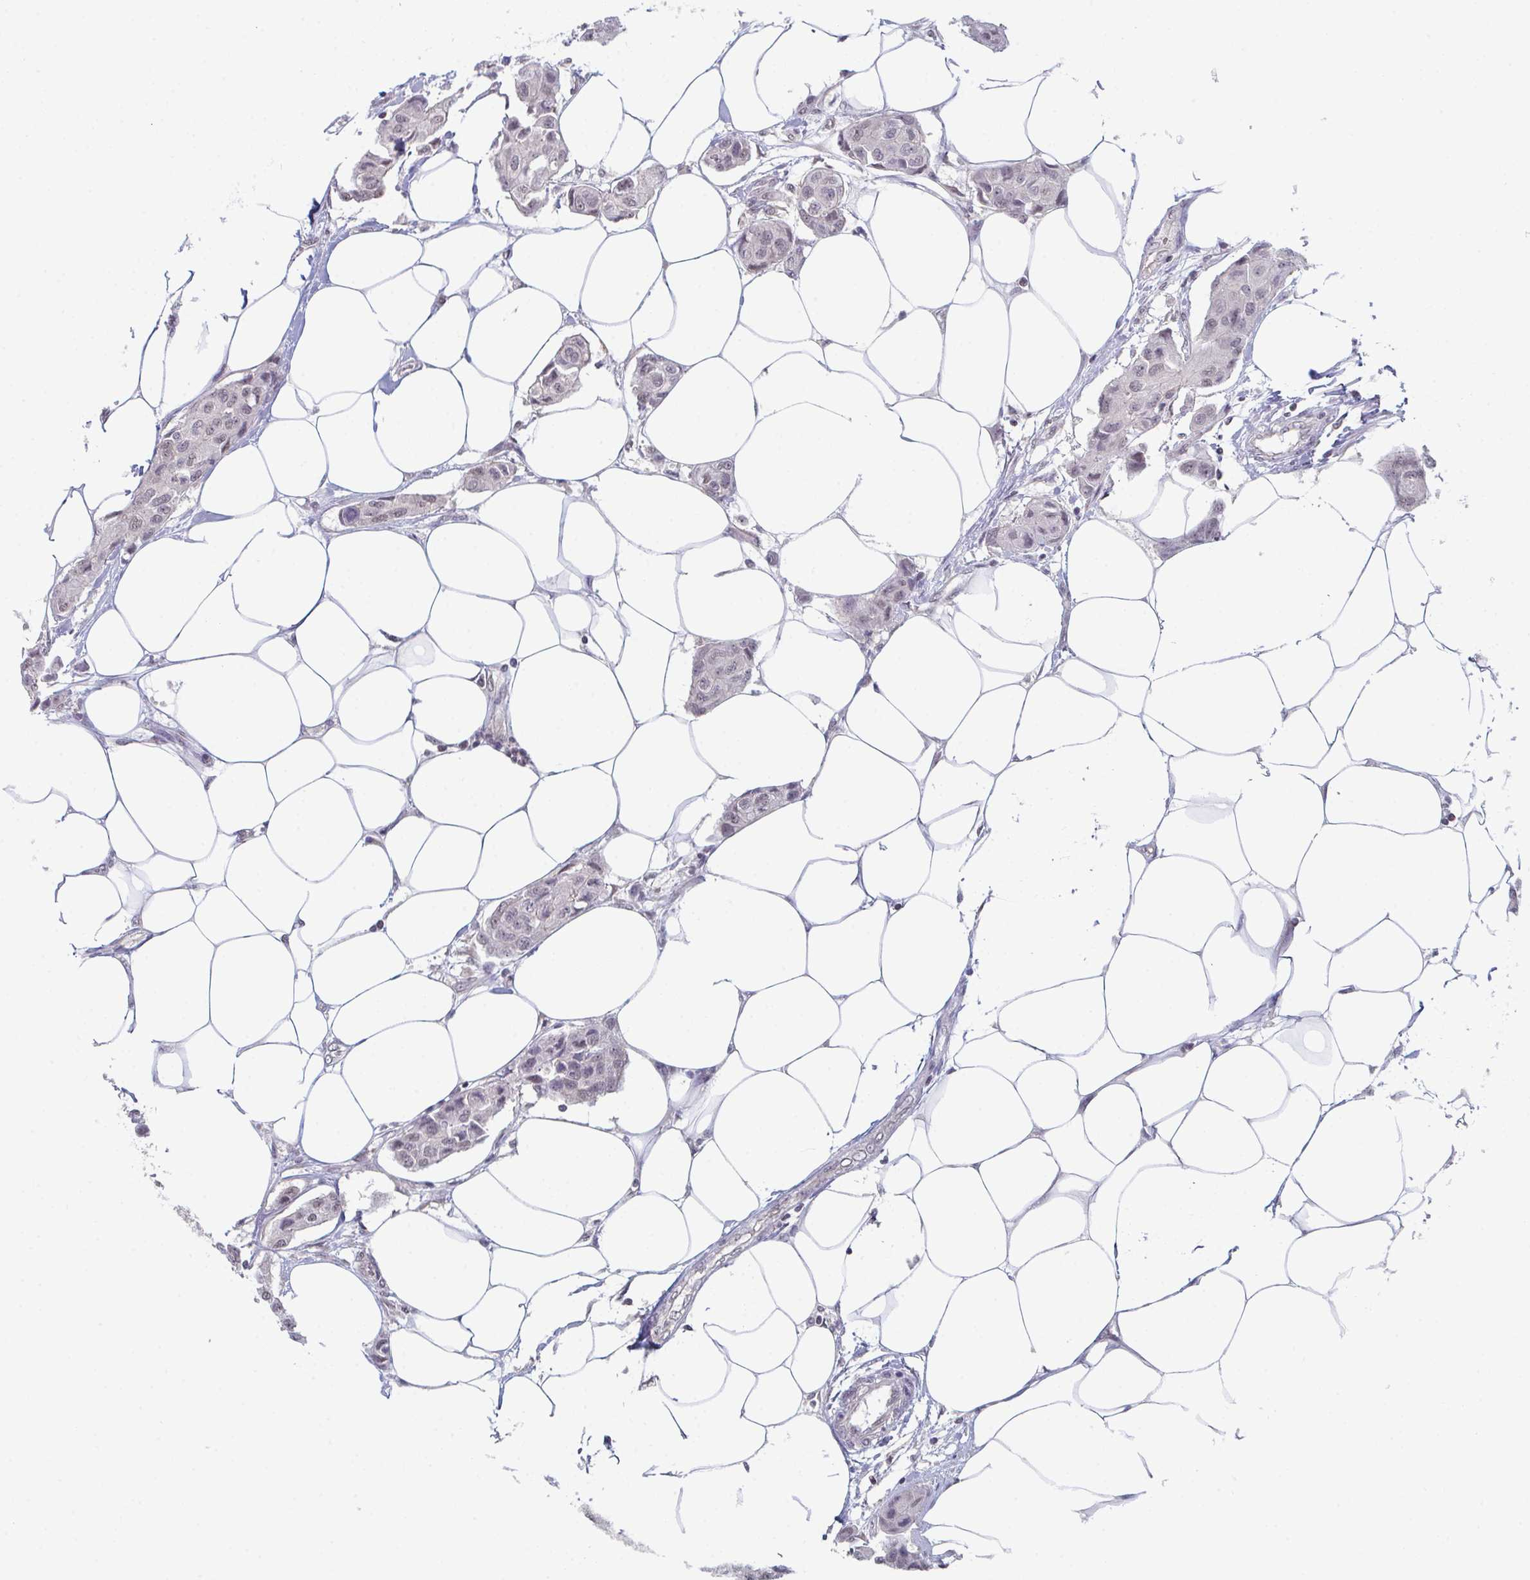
{"staining": {"intensity": "weak", "quantity": "25%-75%", "location": "nuclear"}, "tissue": "breast cancer", "cell_type": "Tumor cells", "image_type": "cancer", "snomed": [{"axis": "morphology", "description": "Duct carcinoma"}, {"axis": "topography", "description": "Breast"}, {"axis": "topography", "description": "Lymph node"}], "caption": "This histopathology image reveals IHC staining of breast cancer, with low weak nuclear positivity in approximately 25%-75% of tumor cells.", "gene": "ZNF214", "patient": {"sex": "female", "age": 80}}